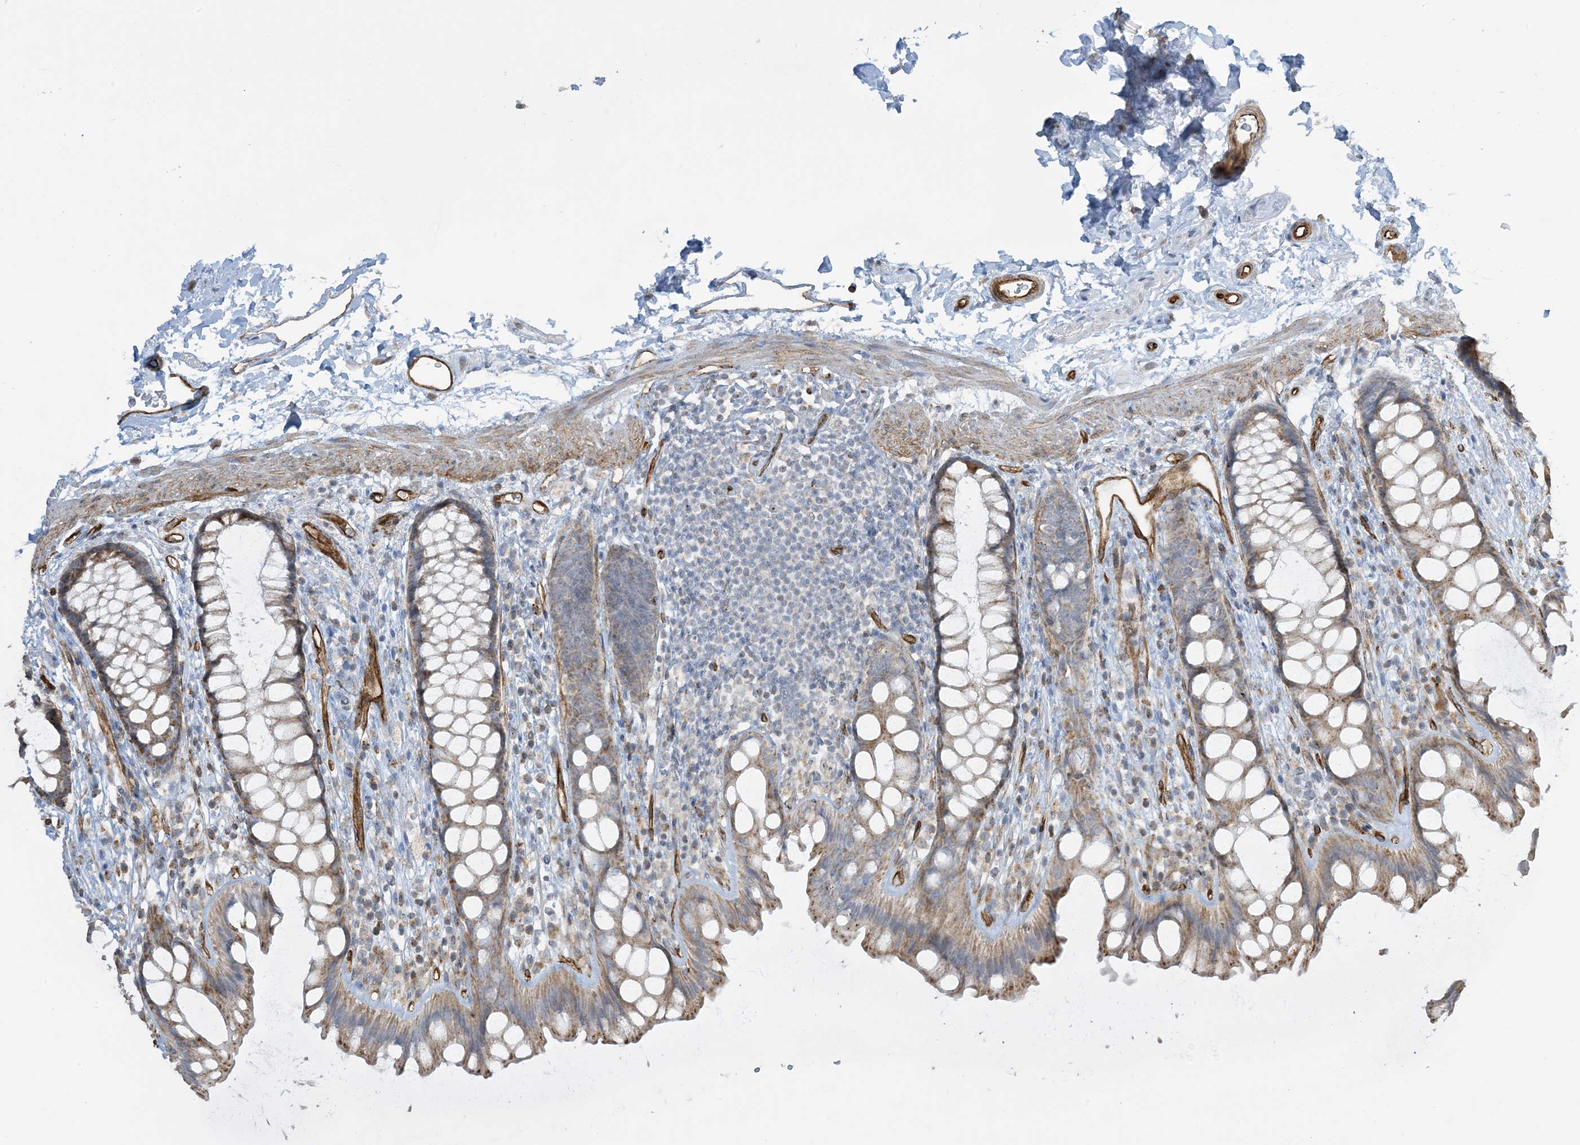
{"staining": {"intensity": "weak", "quantity": "25%-75%", "location": "cytoplasmic/membranous"}, "tissue": "rectum", "cell_type": "Glandular cells", "image_type": "normal", "snomed": [{"axis": "morphology", "description": "Normal tissue, NOS"}, {"axis": "topography", "description": "Rectum"}], "caption": "Immunohistochemistry (IHC) (DAB (3,3'-diaminobenzidine)) staining of unremarkable human rectum demonstrates weak cytoplasmic/membranous protein positivity in about 25%-75% of glandular cells.", "gene": "AGA", "patient": {"sex": "female", "age": 65}}